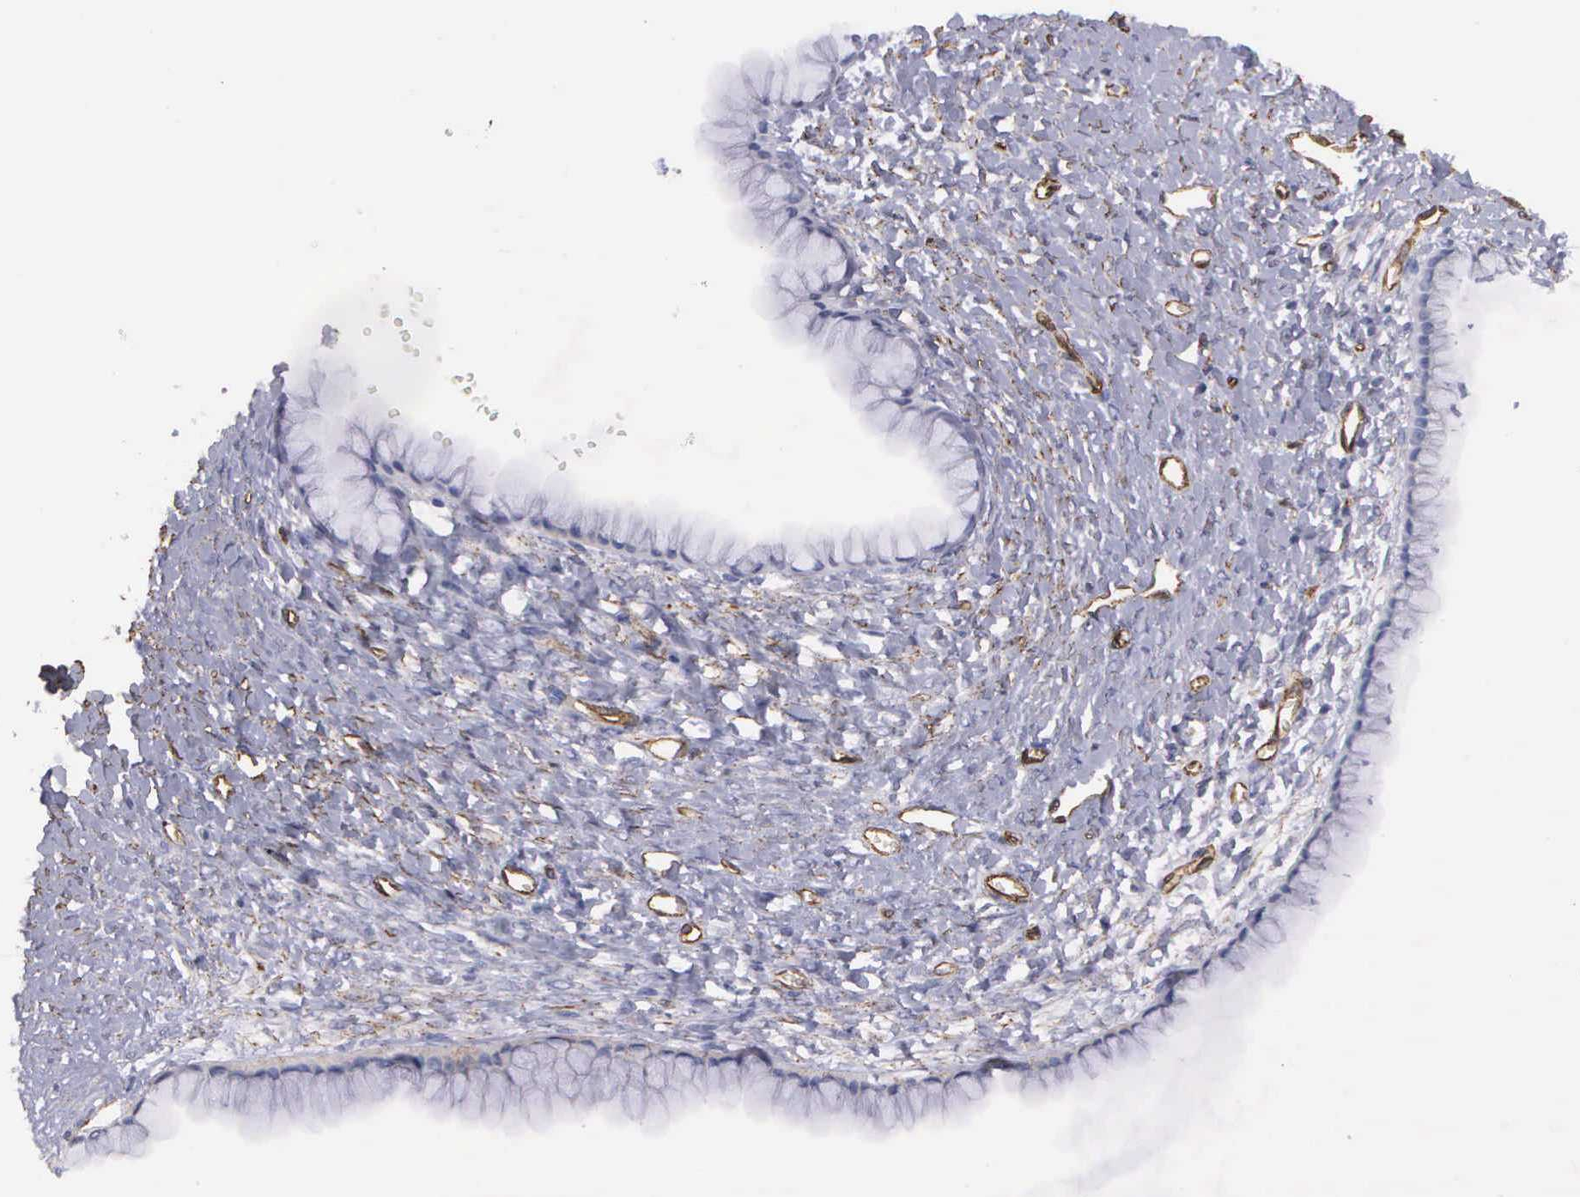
{"staining": {"intensity": "negative", "quantity": "none", "location": "none"}, "tissue": "ovarian cancer", "cell_type": "Tumor cells", "image_type": "cancer", "snomed": [{"axis": "morphology", "description": "Cystadenocarcinoma, mucinous, NOS"}, {"axis": "topography", "description": "Ovary"}], "caption": "The histopathology image displays no staining of tumor cells in mucinous cystadenocarcinoma (ovarian).", "gene": "MAGEB10", "patient": {"sex": "female", "age": 25}}